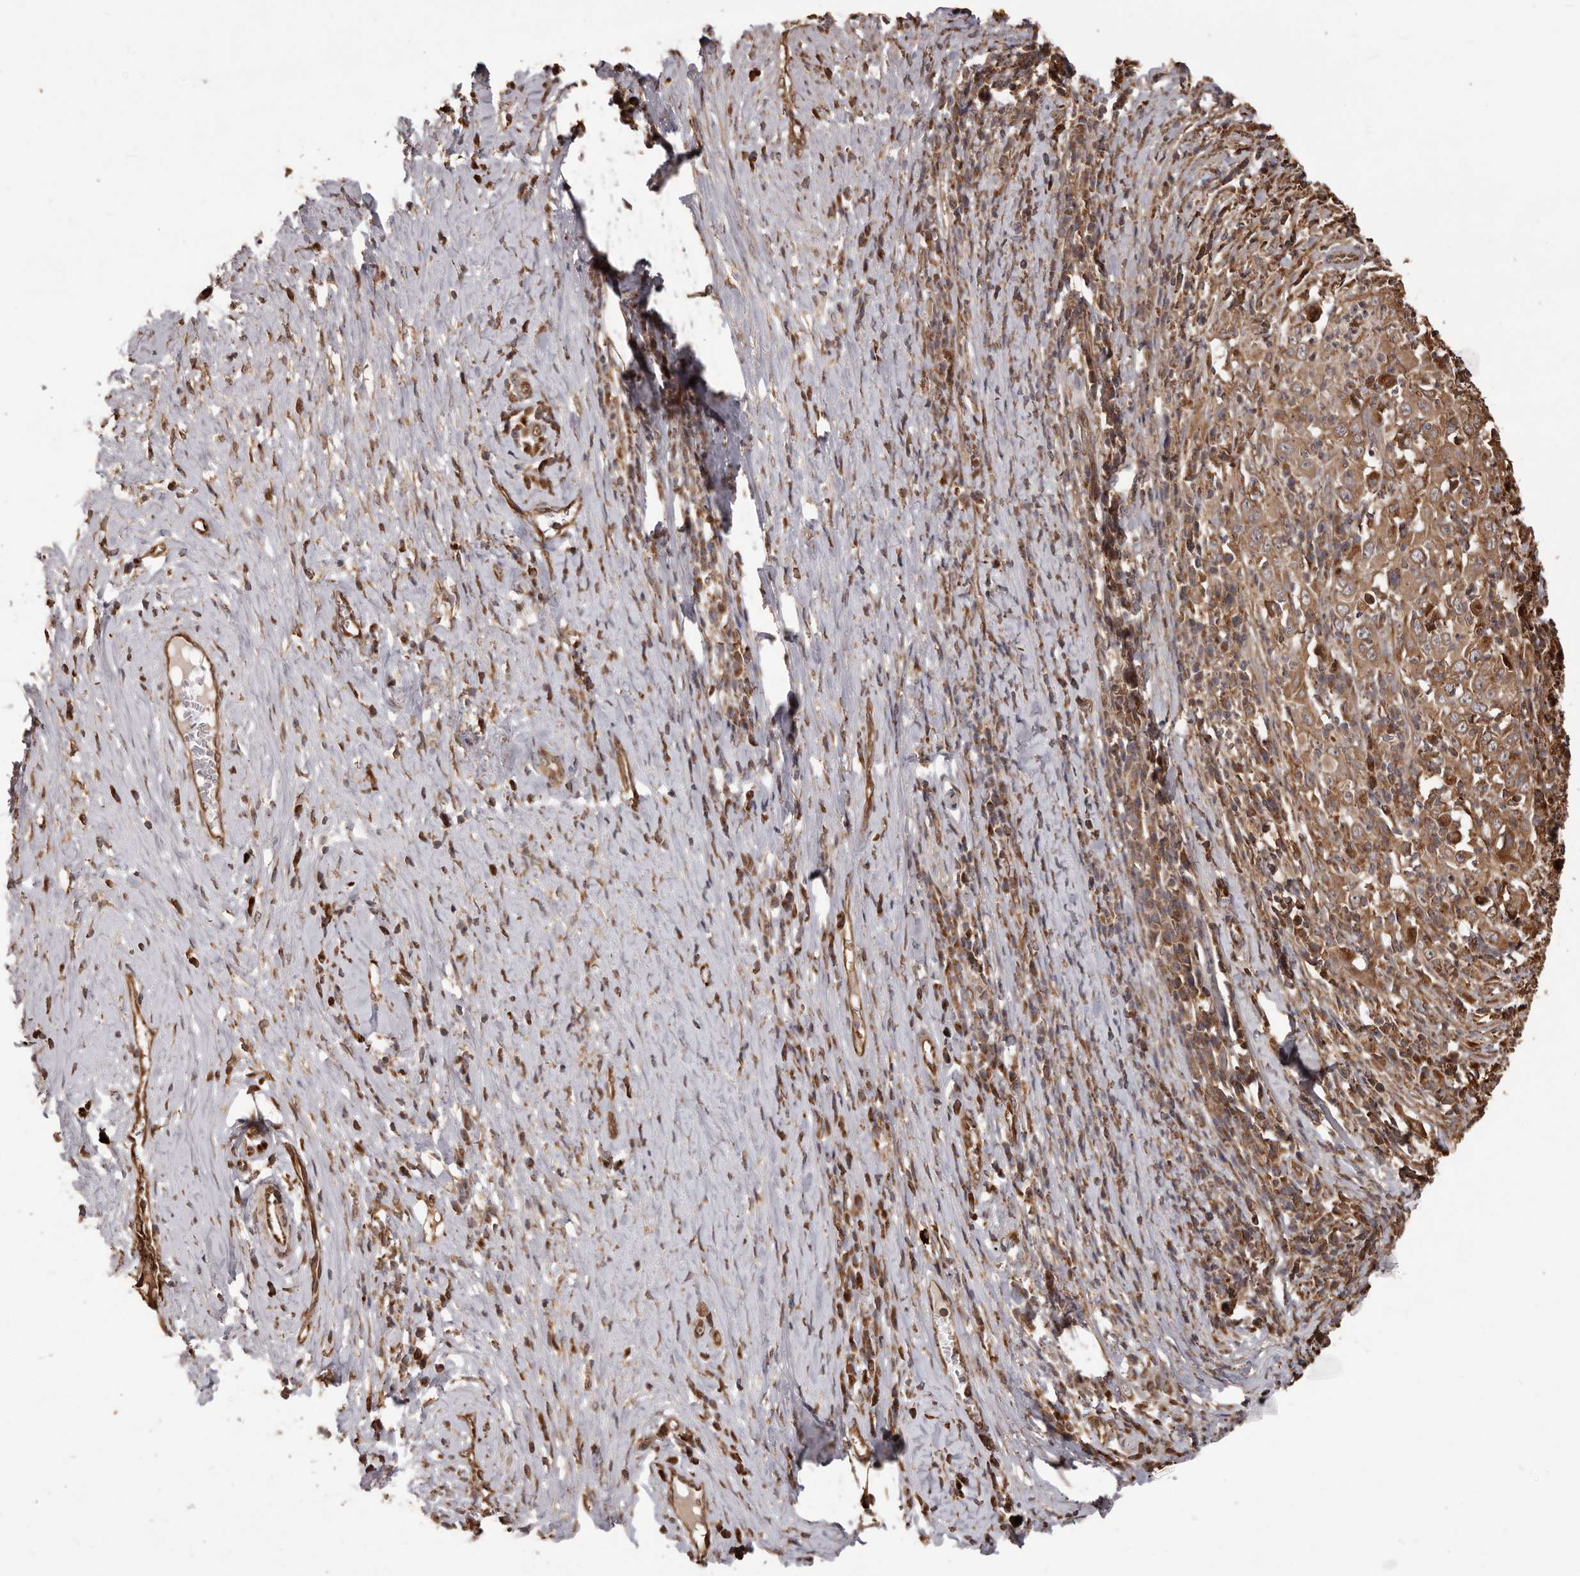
{"staining": {"intensity": "moderate", "quantity": ">75%", "location": "cytoplasmic/membranous"}, "tissue": "cervical cancer", "cell_type": "Tumor cells", "image_type": "cancer", "snomed": [{"axis": "morphology", "description": "Squamous cell carcinoma, NOS"}, {"axis": "topography", "description": "Cervix"}], "caption": "Protein expression analysis of human squamous cell carcinoma (cervical) reveals moderate cytoplasmic/membranous expression in about >75% of tumor cells. (DAB IHC, brown staining for protein, blue staining for nuclei).", "gene": "MTO1", "patient": {"sex": "female", "age": 46}}